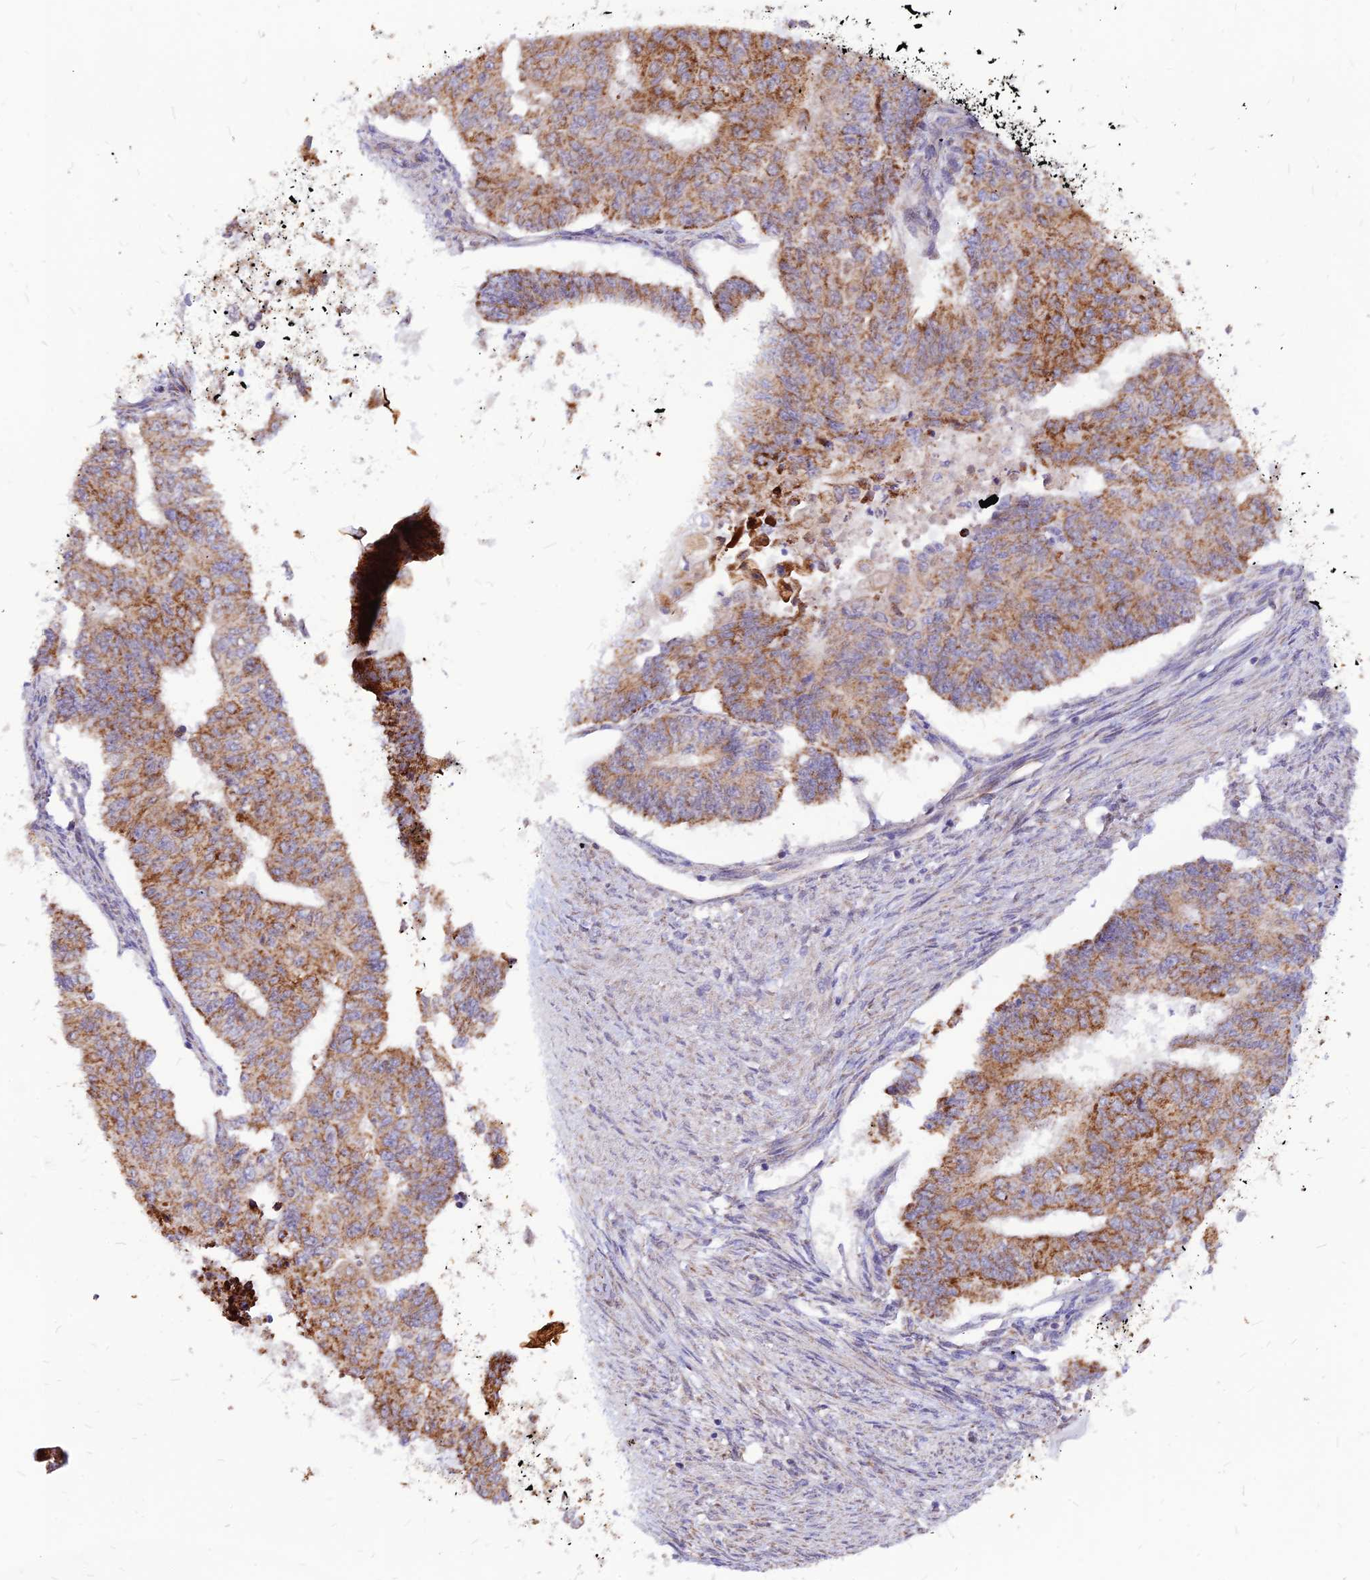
{"staining": {"intensity": "moderate", "quantity": "25%-75%", "location": "cytoplasmic/membranous"}, "tissue": "endometrial cancer", "cell_type": "Tumor cells", "image_type": "cancer", "snomed": [{"axis": "morphology", "description": "Adenocarcinoma, NOS"}, {"axis": "topography", "description": "Endometrium"}], "caption": "High-power microscopy captured an immunohistochemistry (IHC) photomicrograph of adenocarcinoma (endometrial), revealing moderate cytoplasmic/membranous positivity in approximately 25%-75% of tumor cells.", "gene": "ECI1", "patient": {"sex": "female", "age": 32}}